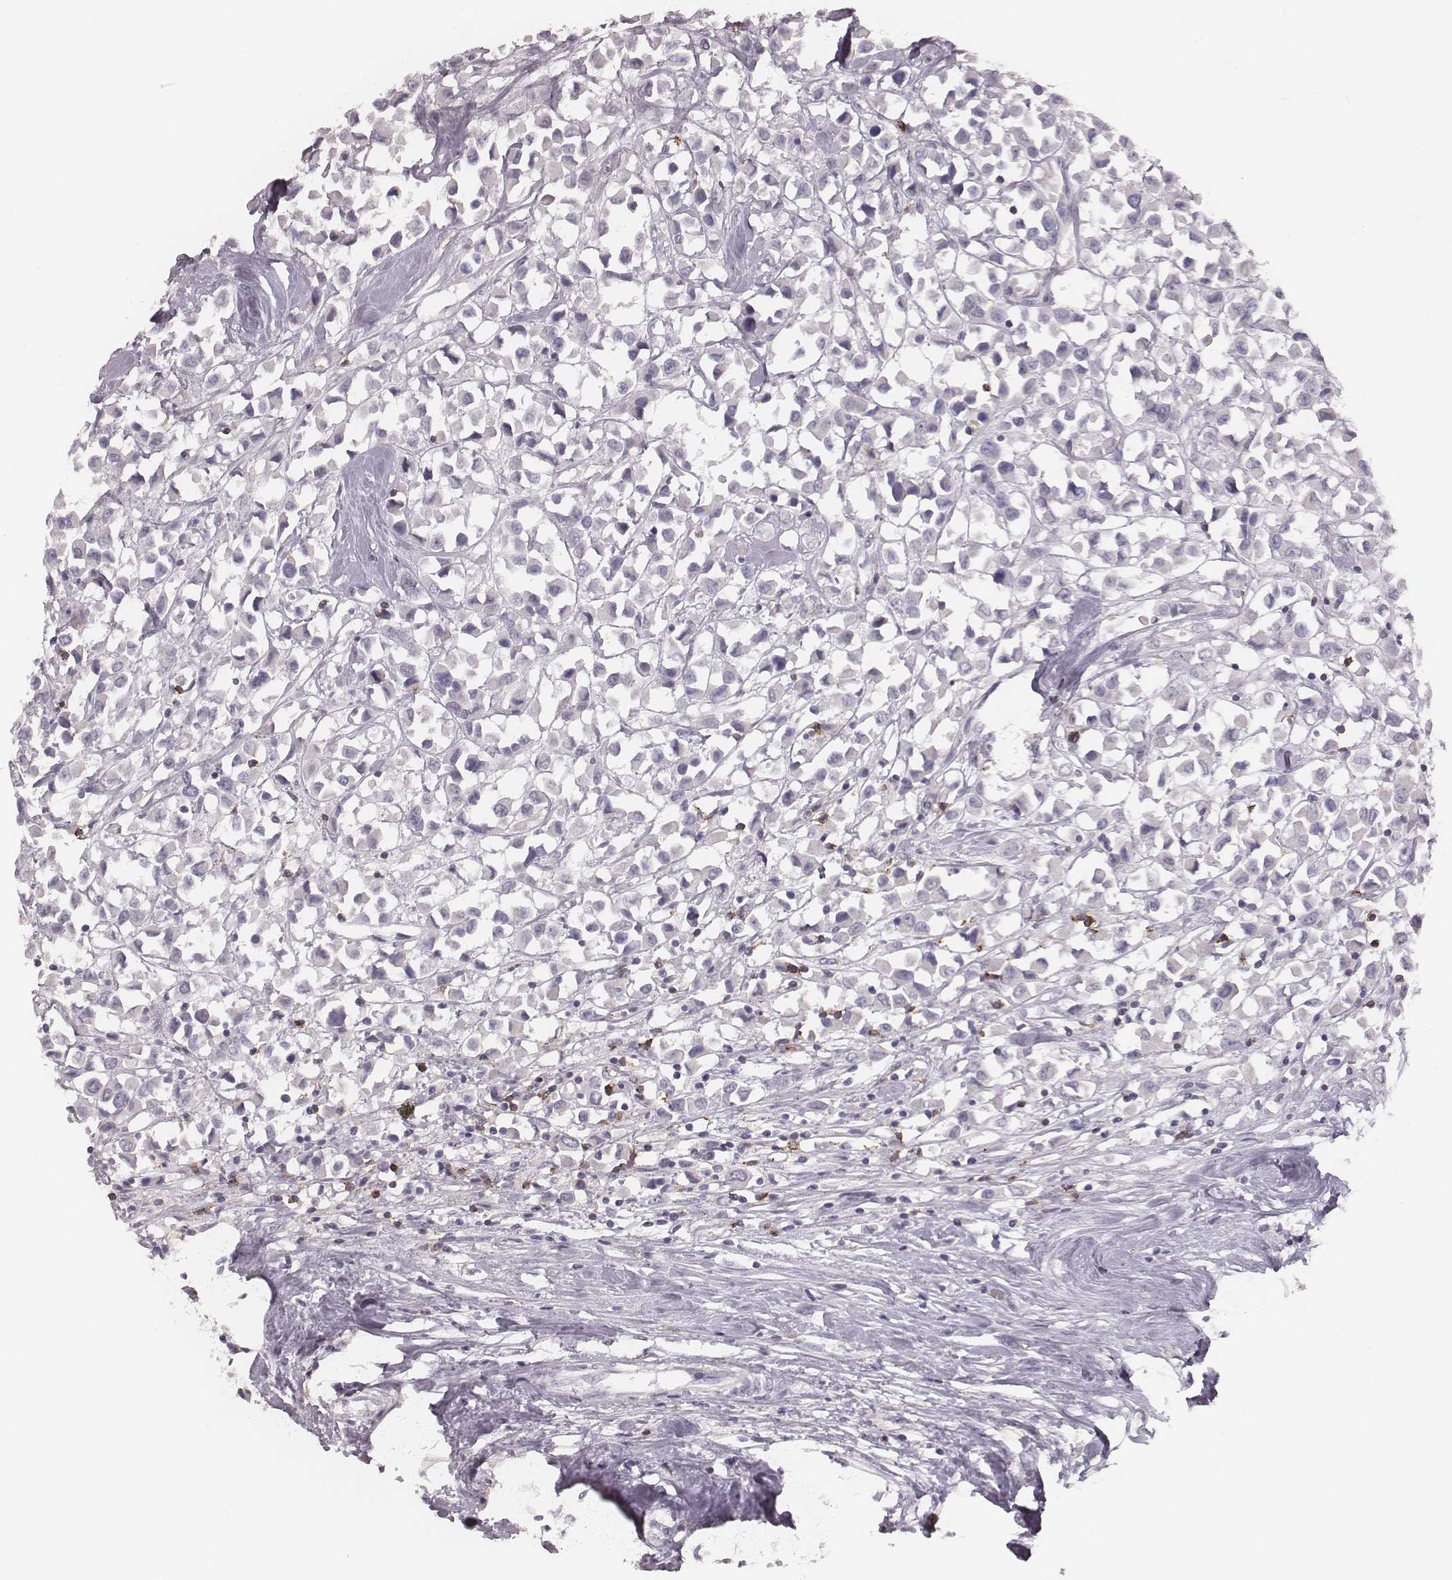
{"staining": {"intensity": "negative", "quantity": "none", "location": "none"}, "tissue": "breast cancer", "cell_type": "Tumor cells", "image_type": "cancer", "snomed": [{"axis": "morphology", "description": "Duct carcinoma"}, {"axis": "topography", "description": "Breast"}], "caption": "IHC photomicrograph of breast cancer stained for a protein (brown), which demonstrates no staining in tumor cells.", "gene": "PDCD1", "patient": {"sex": "female", "age": 61}}